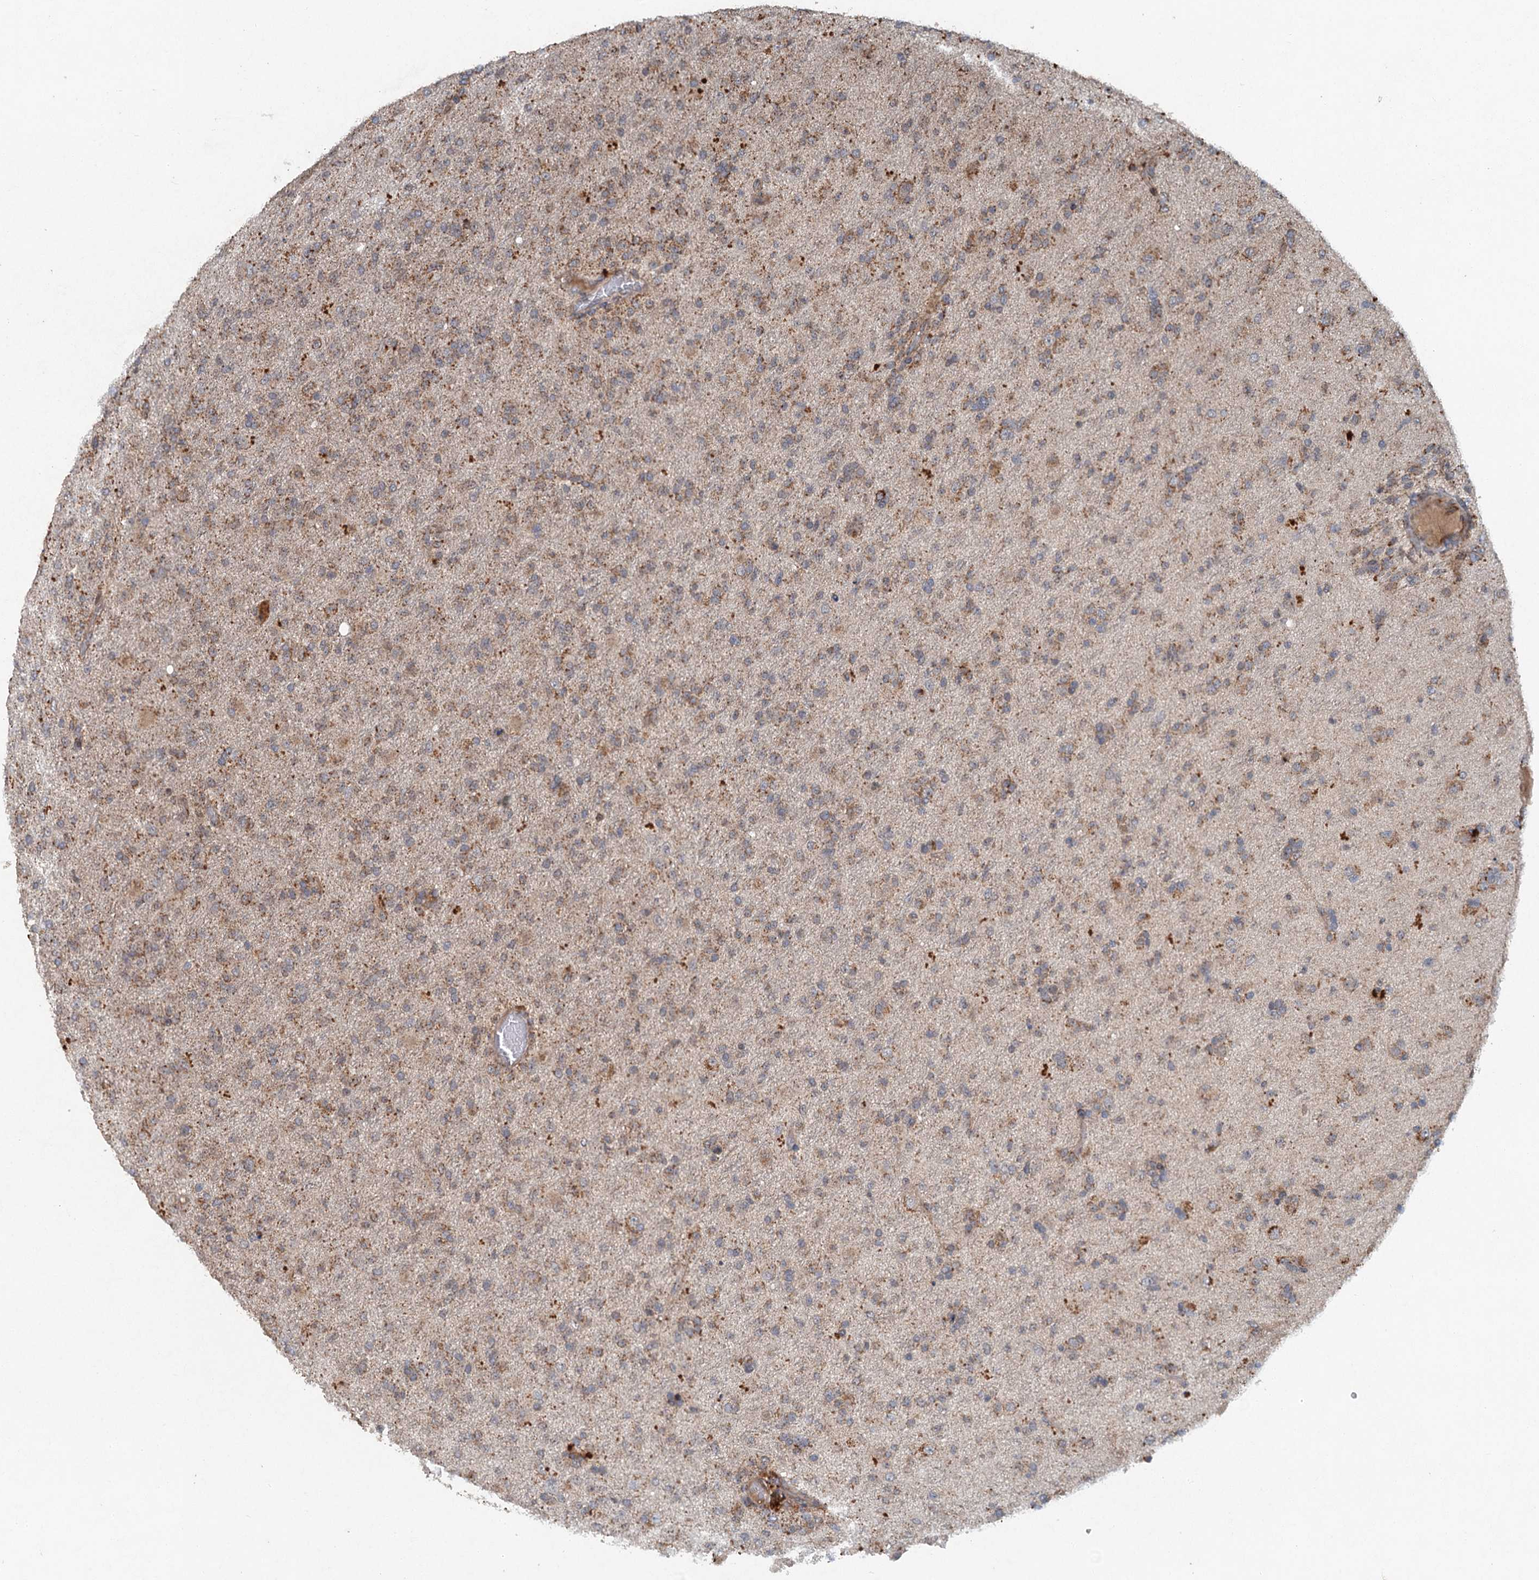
{"staining": {"intensity": "moderate", "quantity": "25%-75%", "location": "cytoplasmic/membranous"}, "tissue": "glioma", "cell_type": "Tumor cells", "image_type": "cancer", "snomed": [{"axis": "morphology", "description": "Glioma, malignant, Low grade"}, {"axis": "topography", "description": "Brain"}], "caption": "Glioma was stained to show a protein in brown. There is medium levels of moderate cytoplasmic/membranous staining in about 25%-75% of tumor cells.", "gene": "SRPX2", "patient": {"sex": "male", "age": 65}}